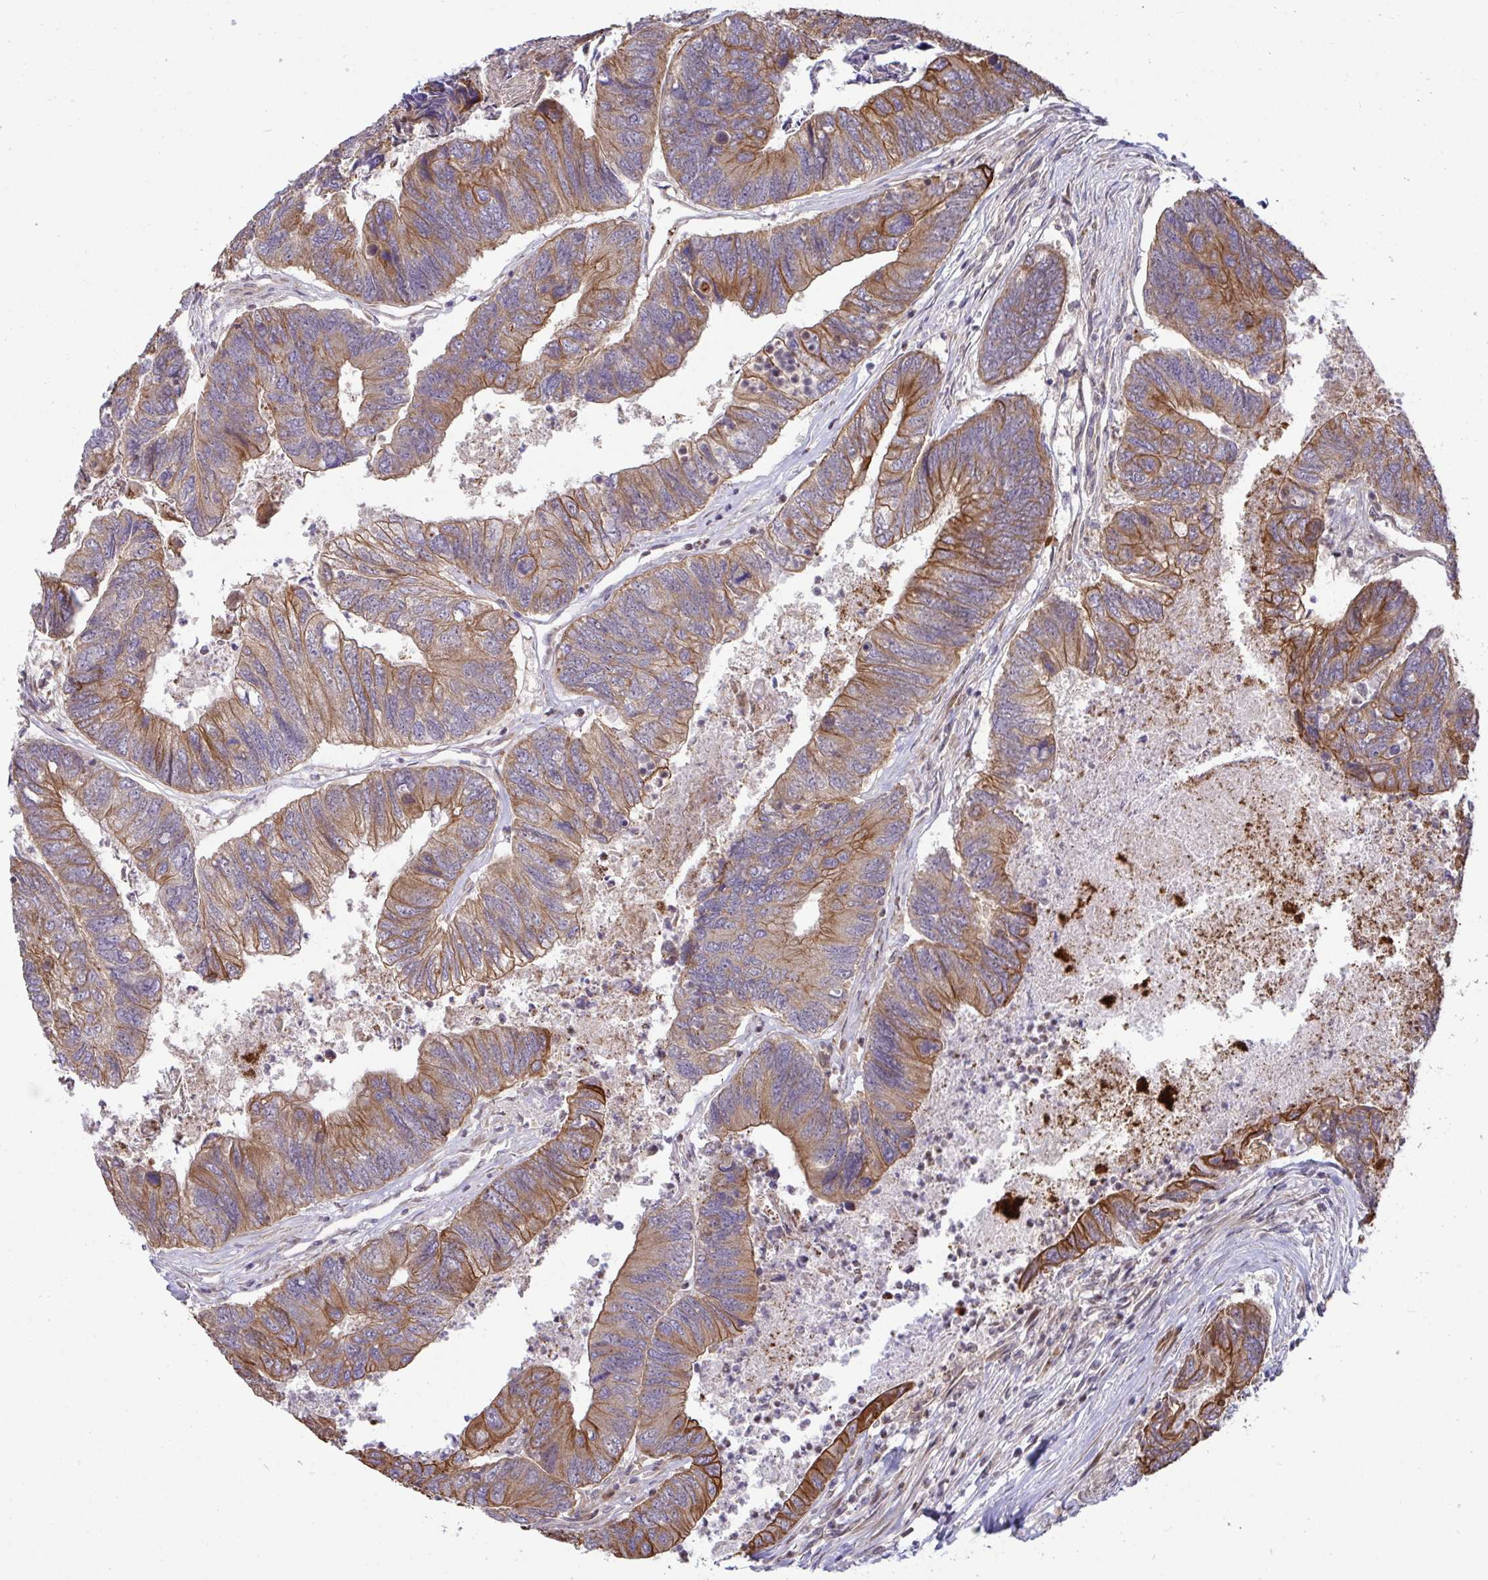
{"staining": {"intensity": "moderate", "quantity": ">75%", "location": "cytoplasmic/membranous"}, "tissue": "colorectal cancer", "cell_type": "Tumor cells", "image_type": "cancer", "snomed": [{"axis": "morphology", "description": "Adenocarcinoma, NOS"}, {"axis": "topography", "description": "Colon"}], "caption": "Moderate cytoplasmic/membranous positivity for a protein is present in about >75% of tumor cells of adenocarcinoma (colorectal) using IHC.", "gene": "TRIM44", "patient": {"sex": "female", "age": 67}}